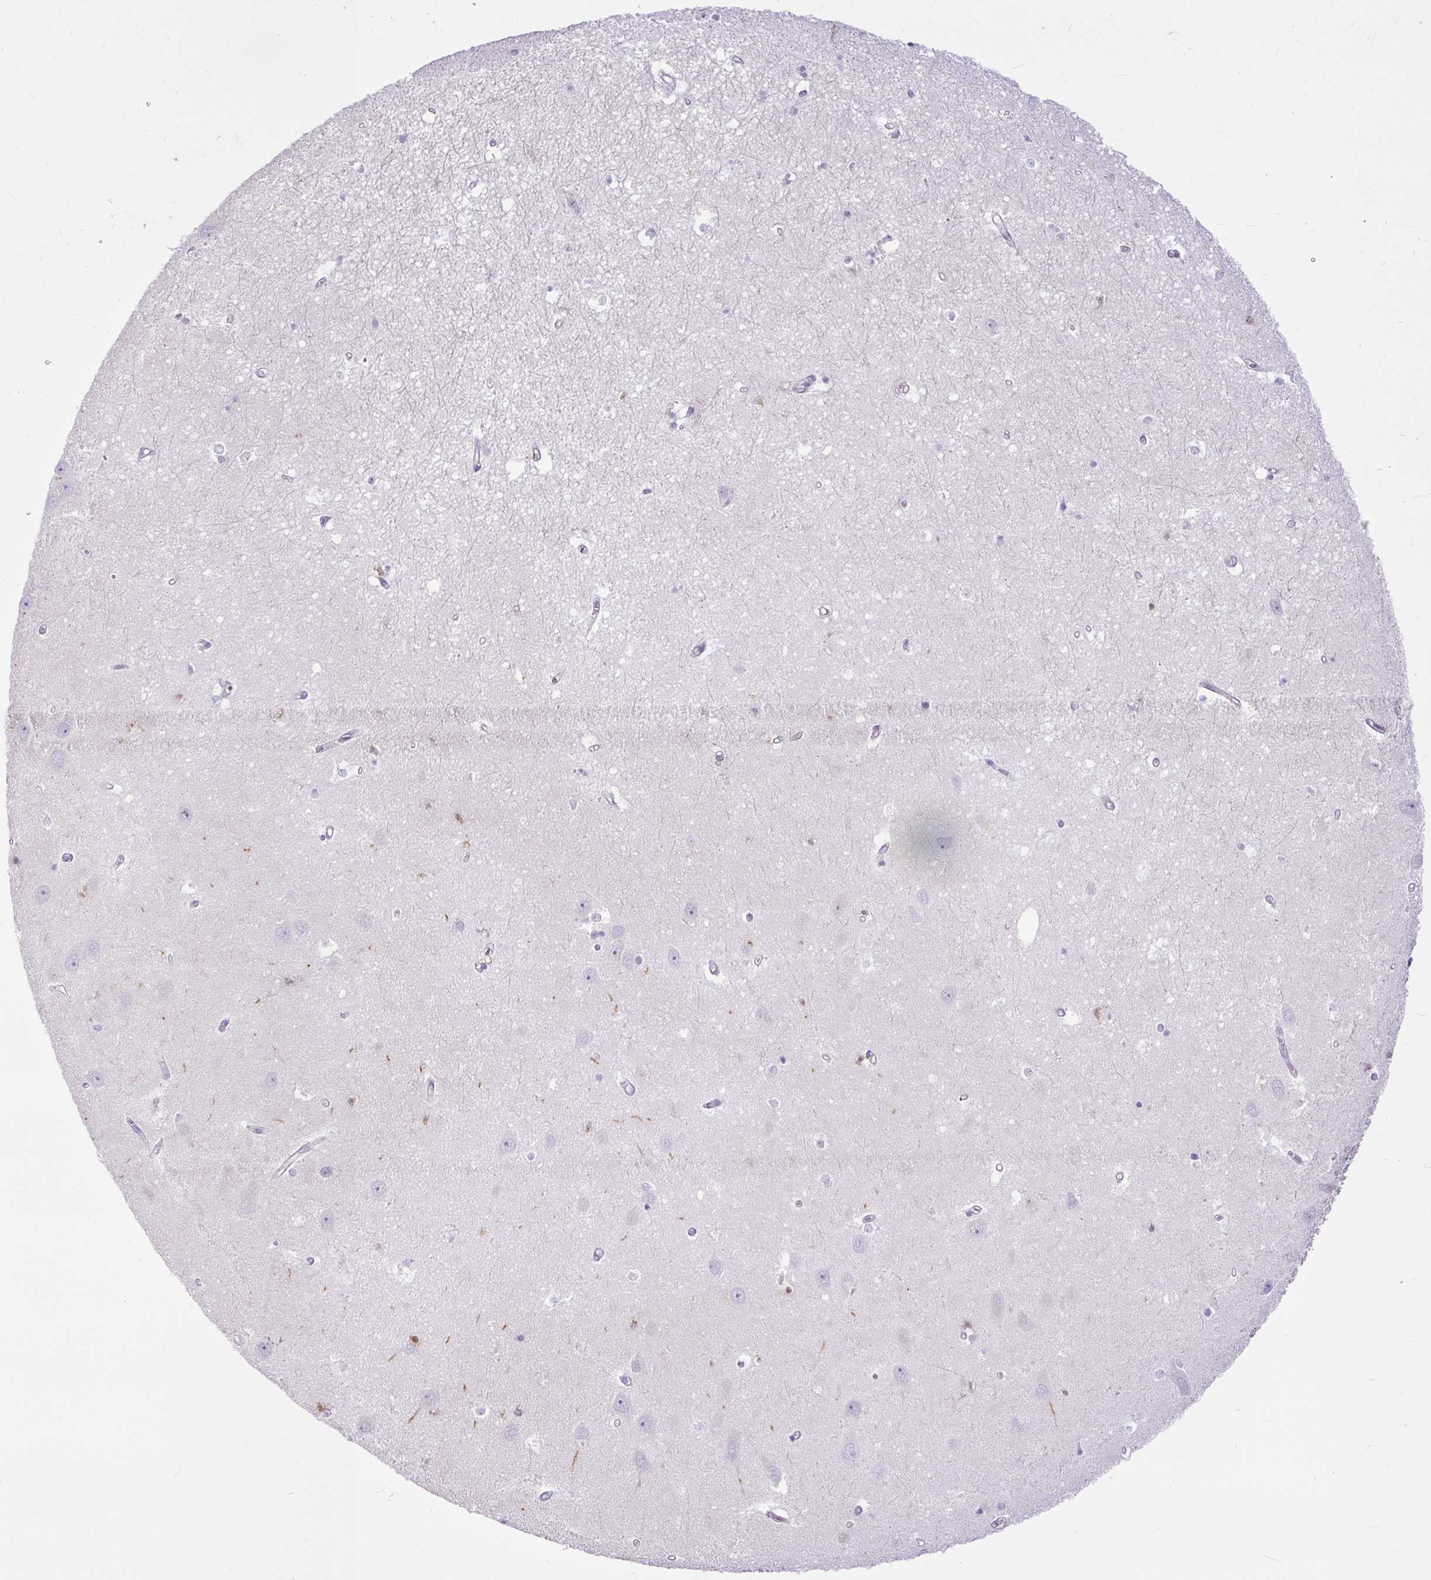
{"staining": {"intensity": "strong", "quantity": "<25%", "location": "cytoplasmic/membranous"}, "tissue": "hippocampus", "cell_type": "Glial cells", "image_type": "normal", "snomed": [{"axis": "morphology", "description": "Normal tissue, NOS"}, {"axis": "topography", "description": "Hippocampus"}], "caption": "Normal hippocampus demonstrates strong cytoplasmic/membranous staining in approximately <25% of glial cells.", "gene": "MAP1S", "patient": {"sex": "female", "age": 64}}